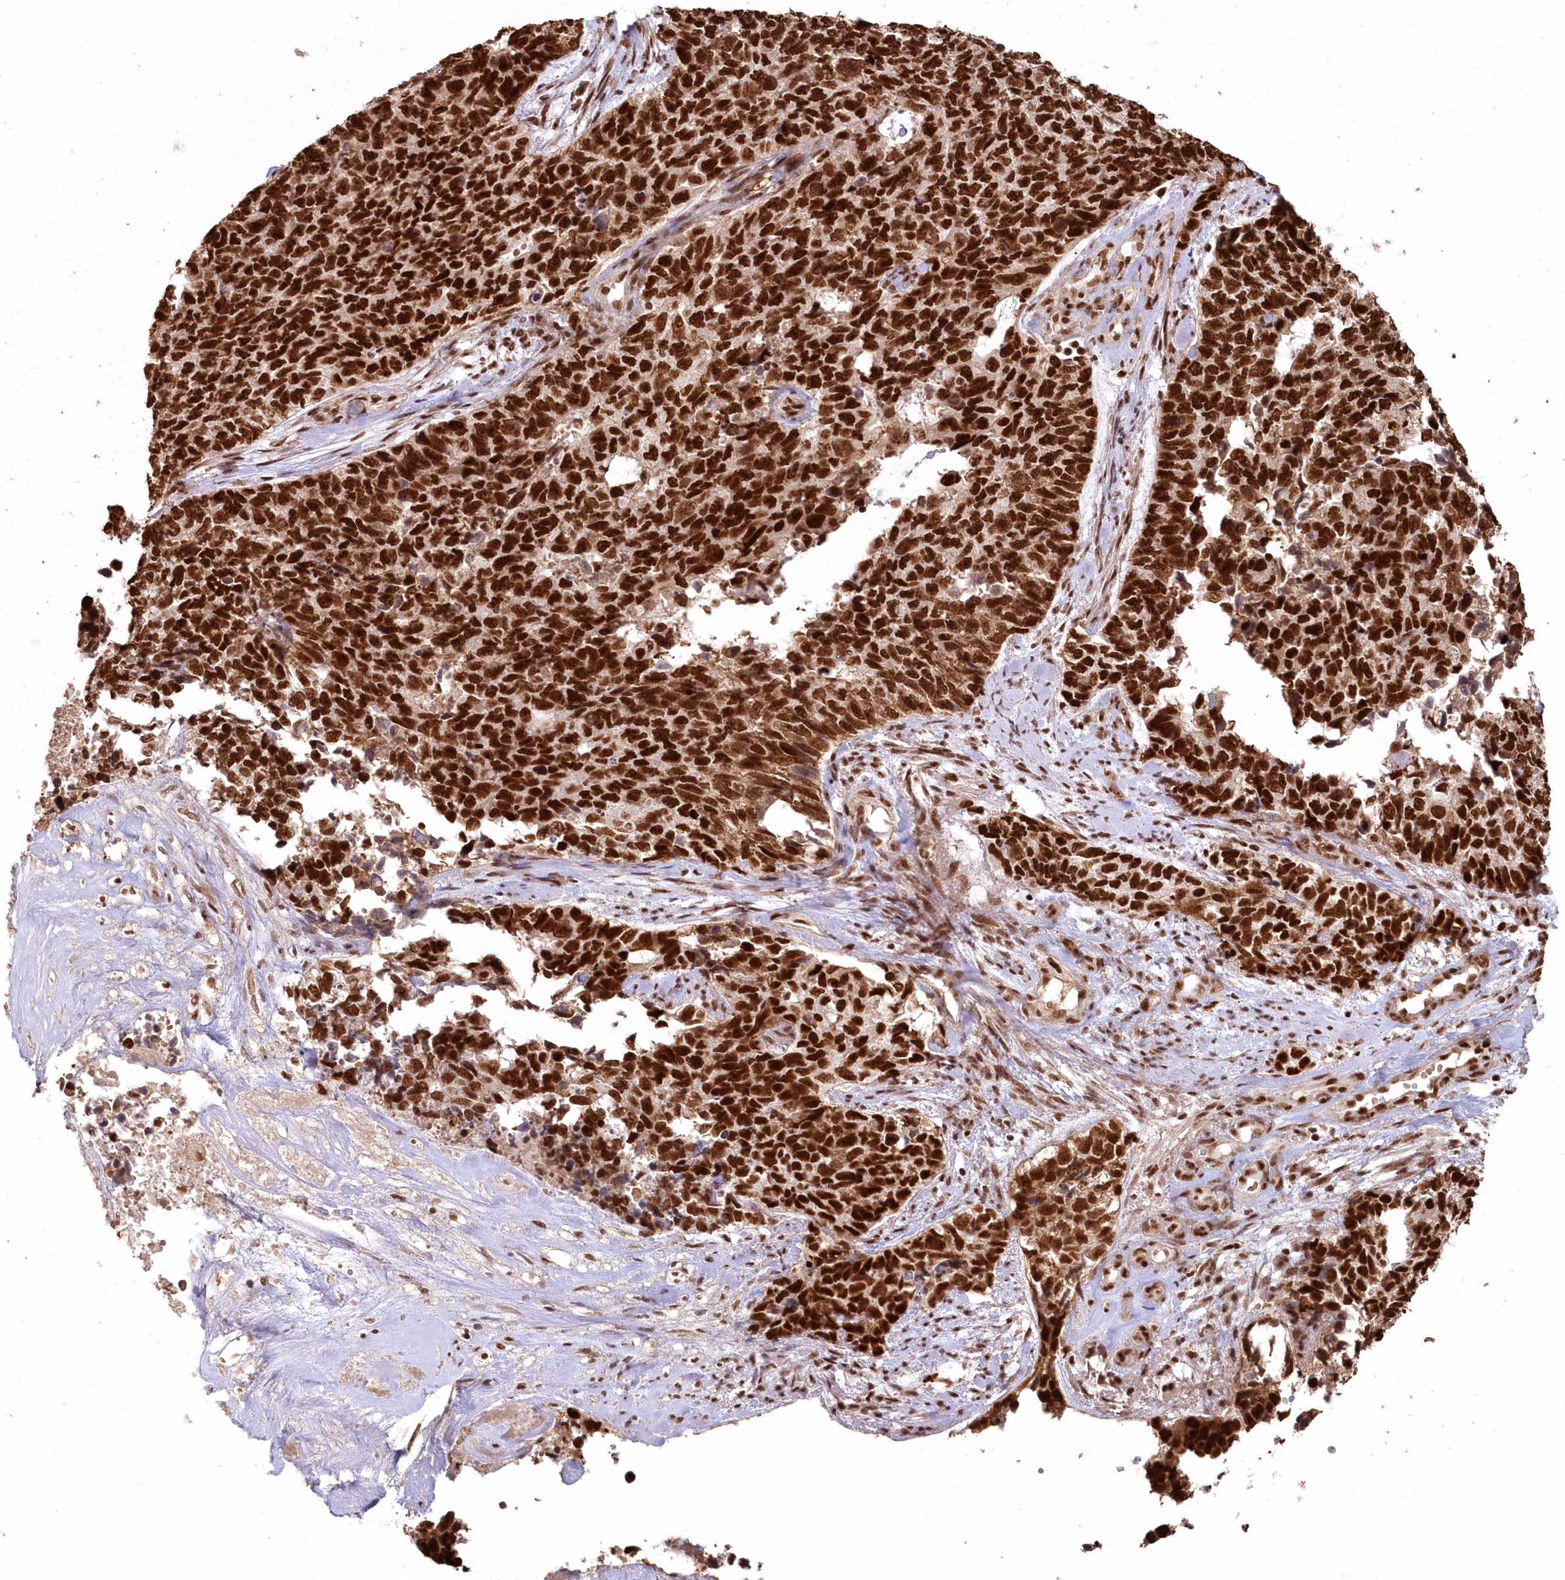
{"staining": {"intensity": "strong", "quantity": ">75%", "location": "nuclear"}, "tissue": "cervical cancer", "cell_type": "Tumor cells", "image_type": "cancer", "snomed": [{"axis": "morphology", "description": "Squamous cell carcinoma, NOS"}, {"axis": "topography", "description": "Cervix"}], "caption": "The histopathology image exhibits staining of cervical squamous cell carcinoma, revealing strong nuclear protein positivity (brown color) within tumor cells.", "gene": "PDS5A", "patient": {"sex": "female", "age": 63}}